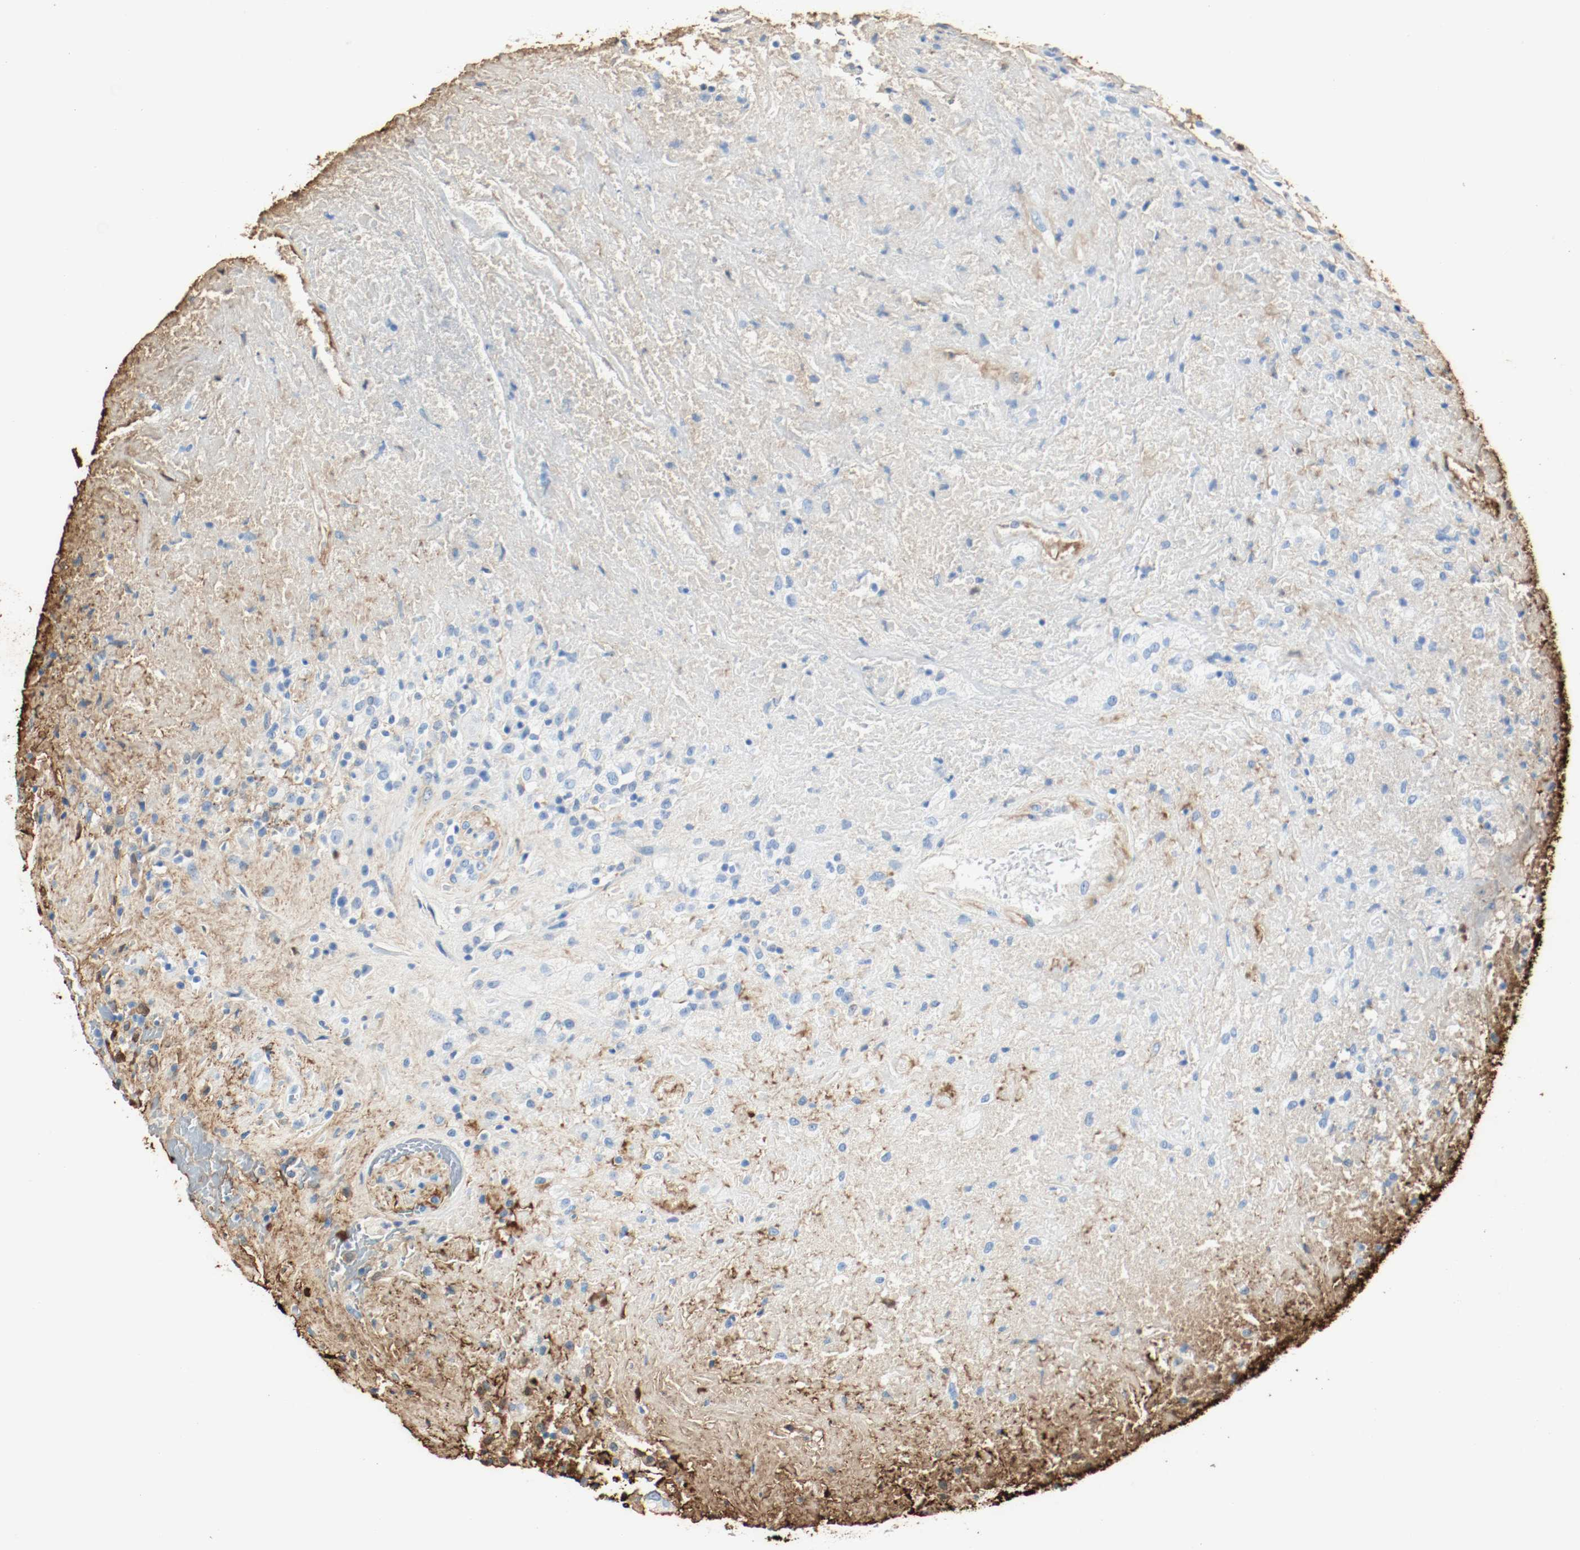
{"staining": {"intensity": "negative", "quantity": "none", "location": "none"}, "tissue": "testis cancer", "cell_type": "Tumor cells", "image_type": "cancer", "snomed": [{"axis": "morphology", "description": "Necrosis, NOS"}, {"axis": "morphology", "description": "Carcinoma, Embryonal, NOS"}, {"axis": "topography", "description": "Testis"}], "caption": "The image demonstrates no staining of tumor cells in testis cancer (embryonal carcinoma).", "gene": "S100A9", "patient": {"sex": "male", "age": 19}}